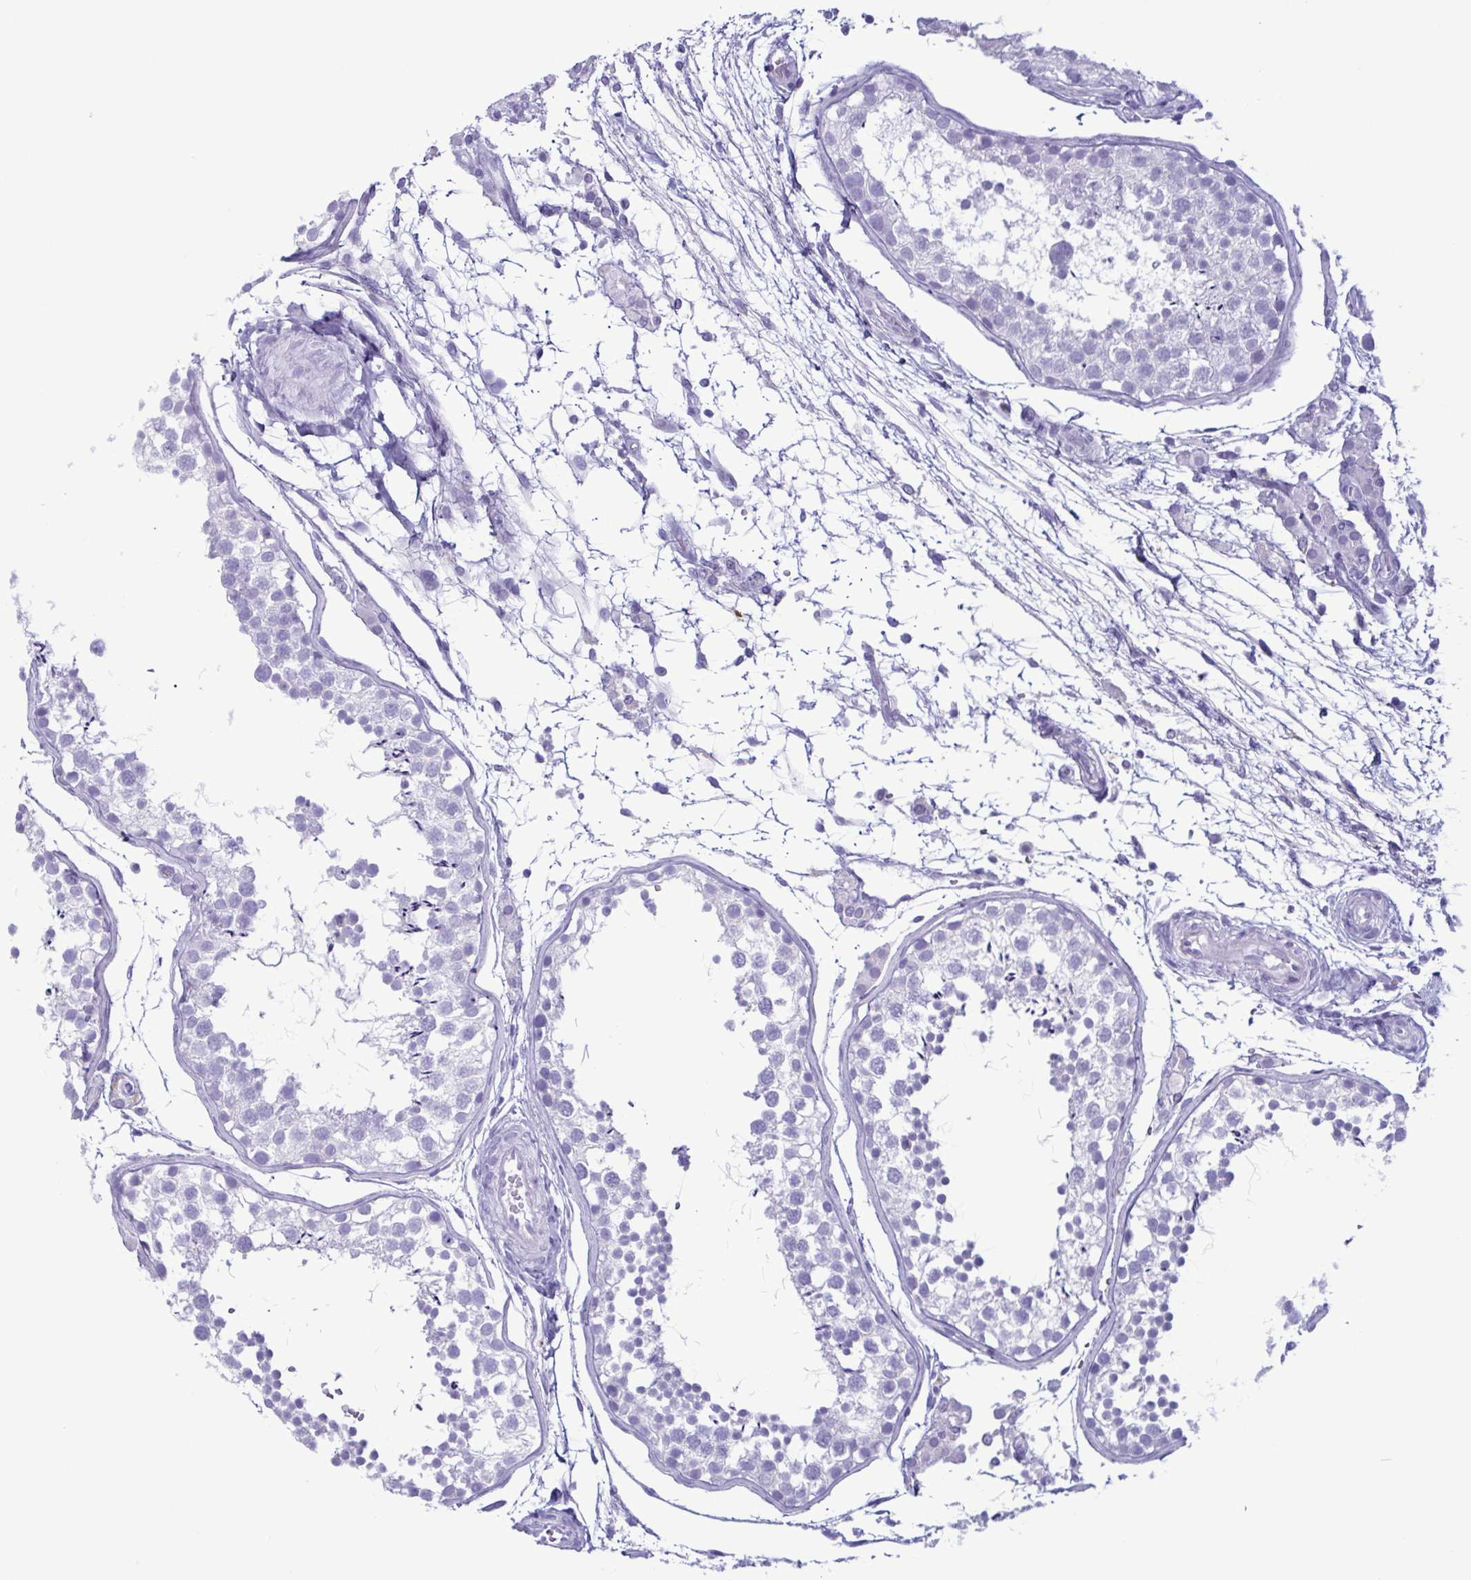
{"staining": {"intensity": "negative", "quantity": "none", "location": "none"}, "tissue": "testis", "cell_type": "Cells in seminiferous ducts", "image_type": "normal", "snomed": [{"axis": "morphology", "description": "Normal tissue, NOS"}, {"axis": "morphology", "description": "Seminoma, NOS"}, {"axis": "topography", "description": "Testis"}], "caption": "A high-resolution histopathology image shows immunohistochemistry (IHC) staining of unremarkable testis, which displays no significant positivity in cells in seminiferous ducts. (DAB immunohistochemistry (IHC), high magnification).", "gene": "LTF", "patient": {"sex": "male", "age": 29}}